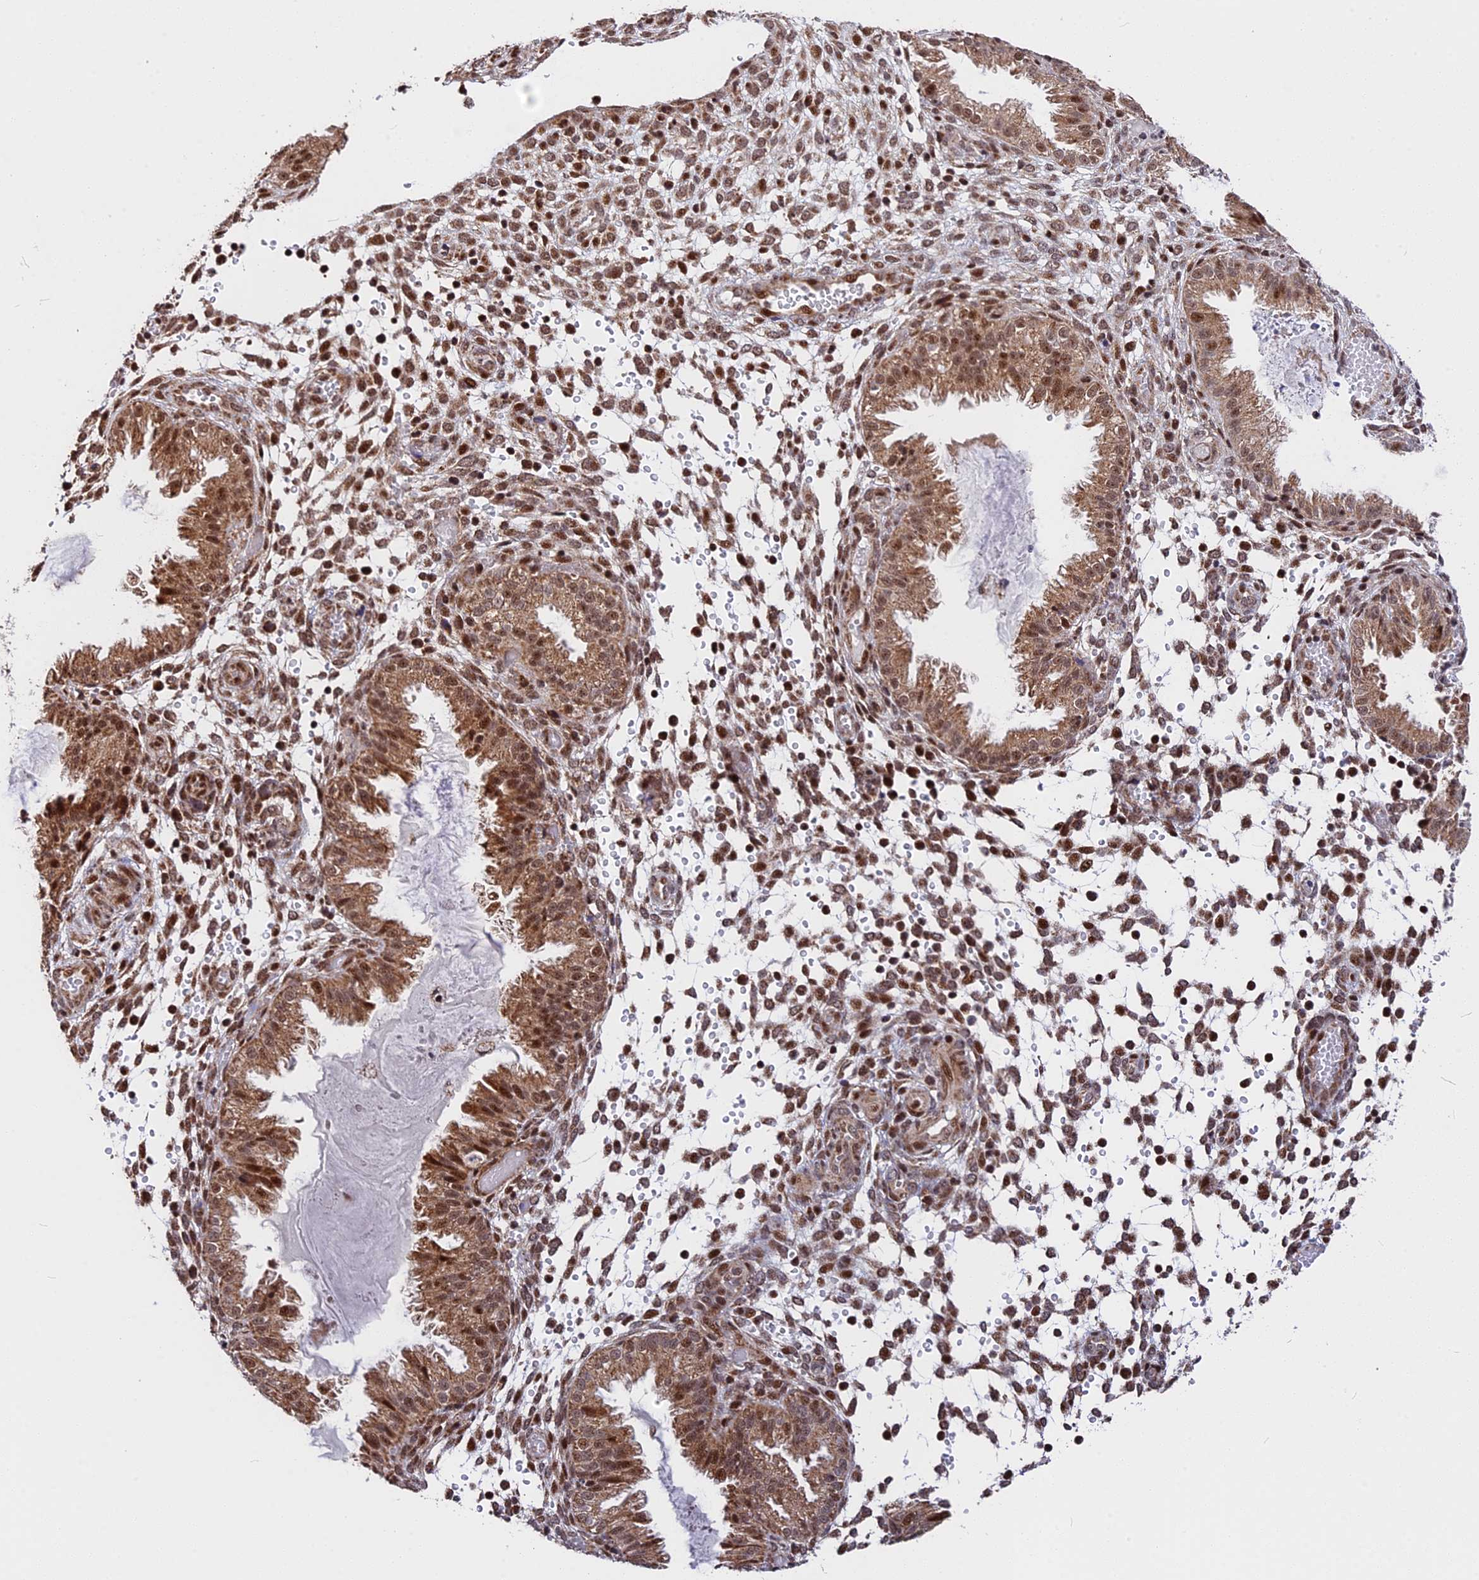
{"staining": {"intensity": "moderate", "quantity": ">75%", "location": "cytoplasmic/membranous,nuclear"}, "tissue": "endometrium", "cell_type": "Cells in endometrial stroma", "image_type": "normal", "snomed": [{"axis": "morphology", "description": "Normal tissue, NOS"}, {"axis": "topography", "description": "Endometrium"}], "caption": "Cells in endometrial stroma show medium levels of moderate cytoplasmic/membranous,nuclear positivity in approximately >75% of cells in unremarkable human endometrium.", "gene": "FAM174C", "patient": {"sex": "female", "age": 33}}